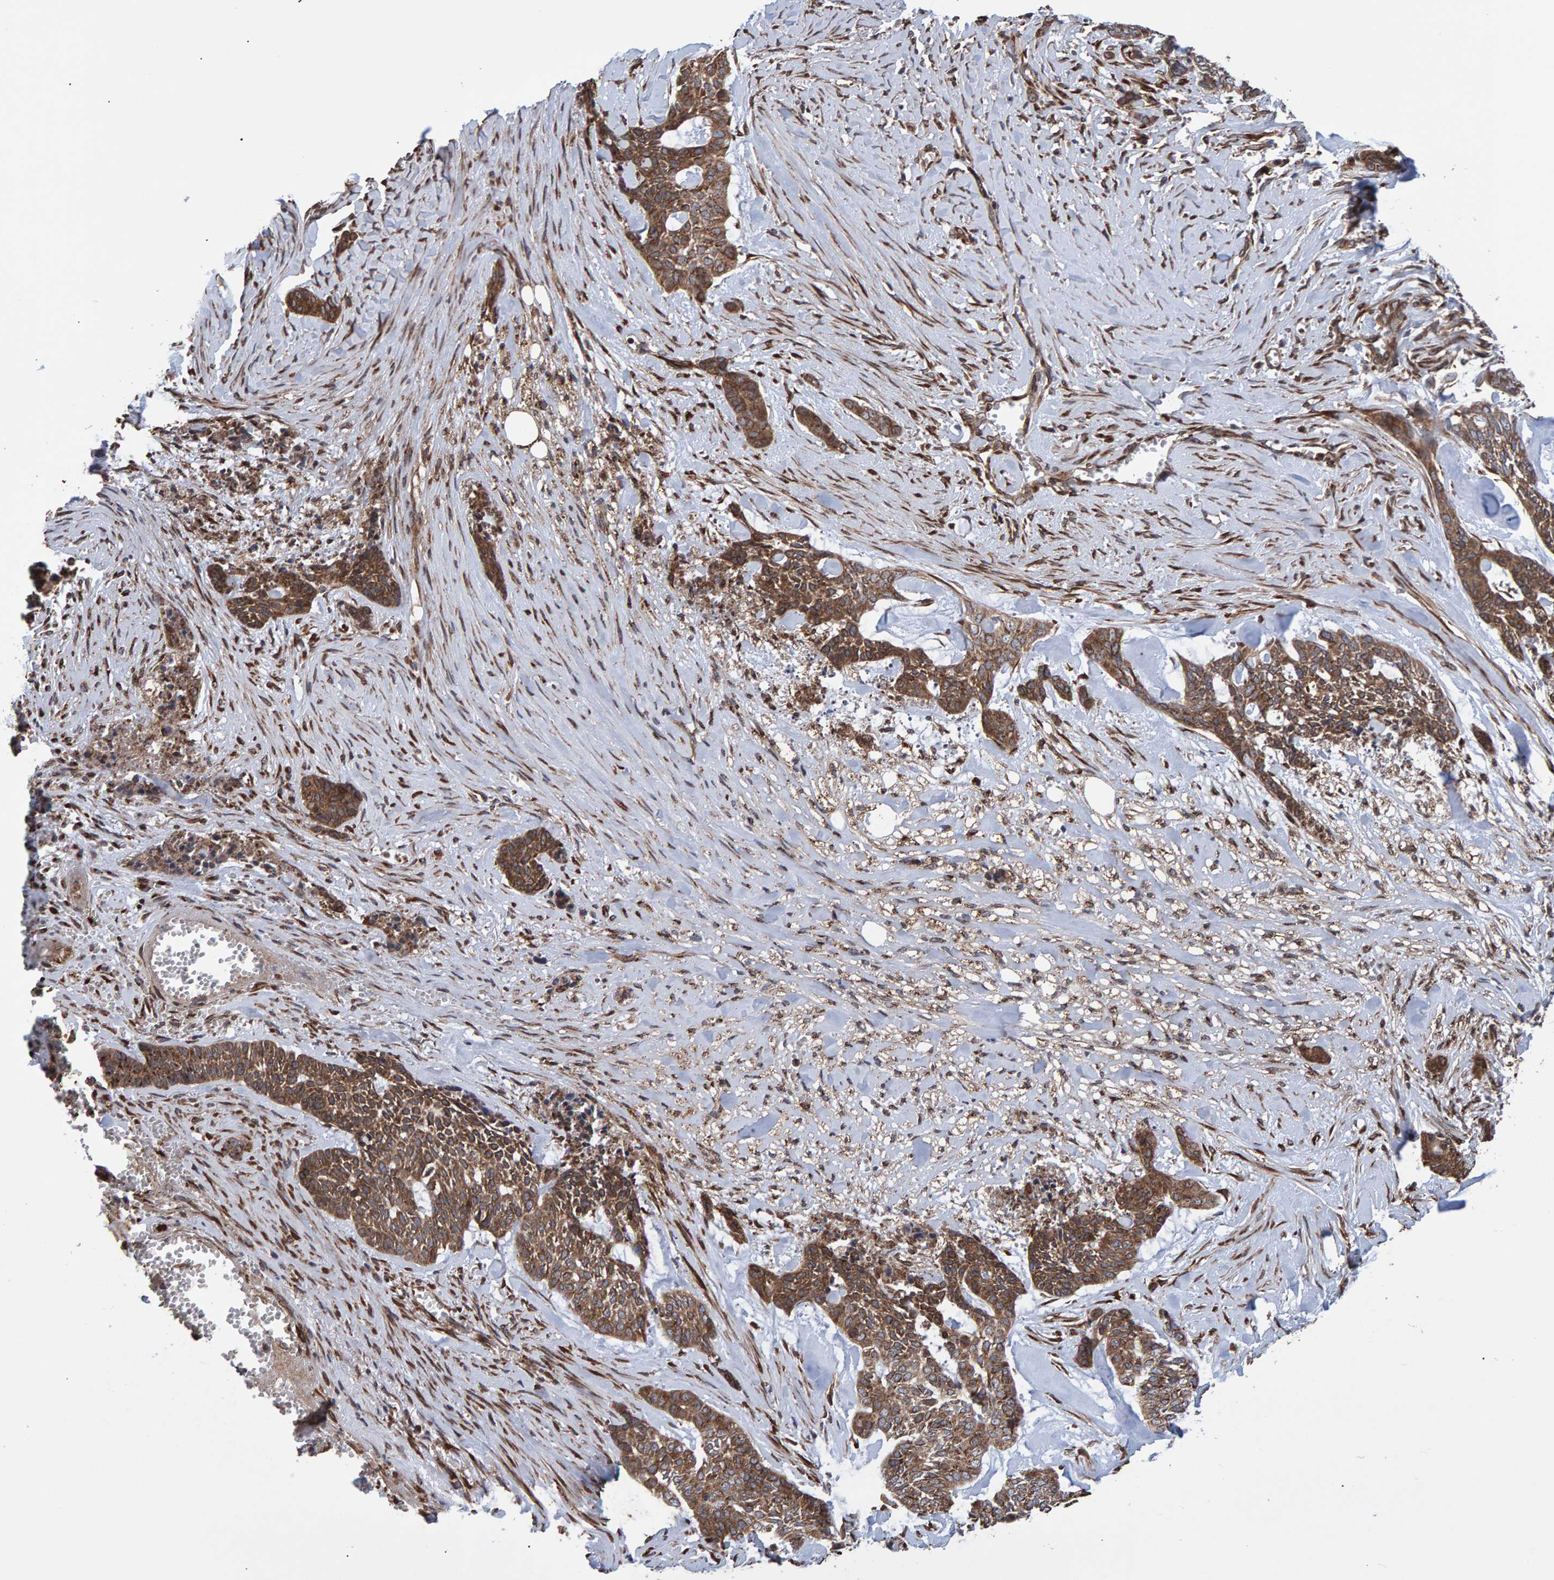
{"staining": {"intensity": "moderate", "quantity": ">75%", "location": "cytoplasmic/membranous"}, "tissue": "skin cancer", "cell_type": "Tumor cells", "image_type": "cancer", "snomed": [{"axis": "morphology", "description": "Basal cell carcinoma"}, {"axis": "topography", "description": "Skin"}], "caption": "The immunohistochemical stain highlights moderate cytoplasmic/membranous positivity in tumor cells of skin cancer tissue. Nuclei are stained in blue.", "gene": "FAM117A", "patient": {"sex": "female", "age": 64}}